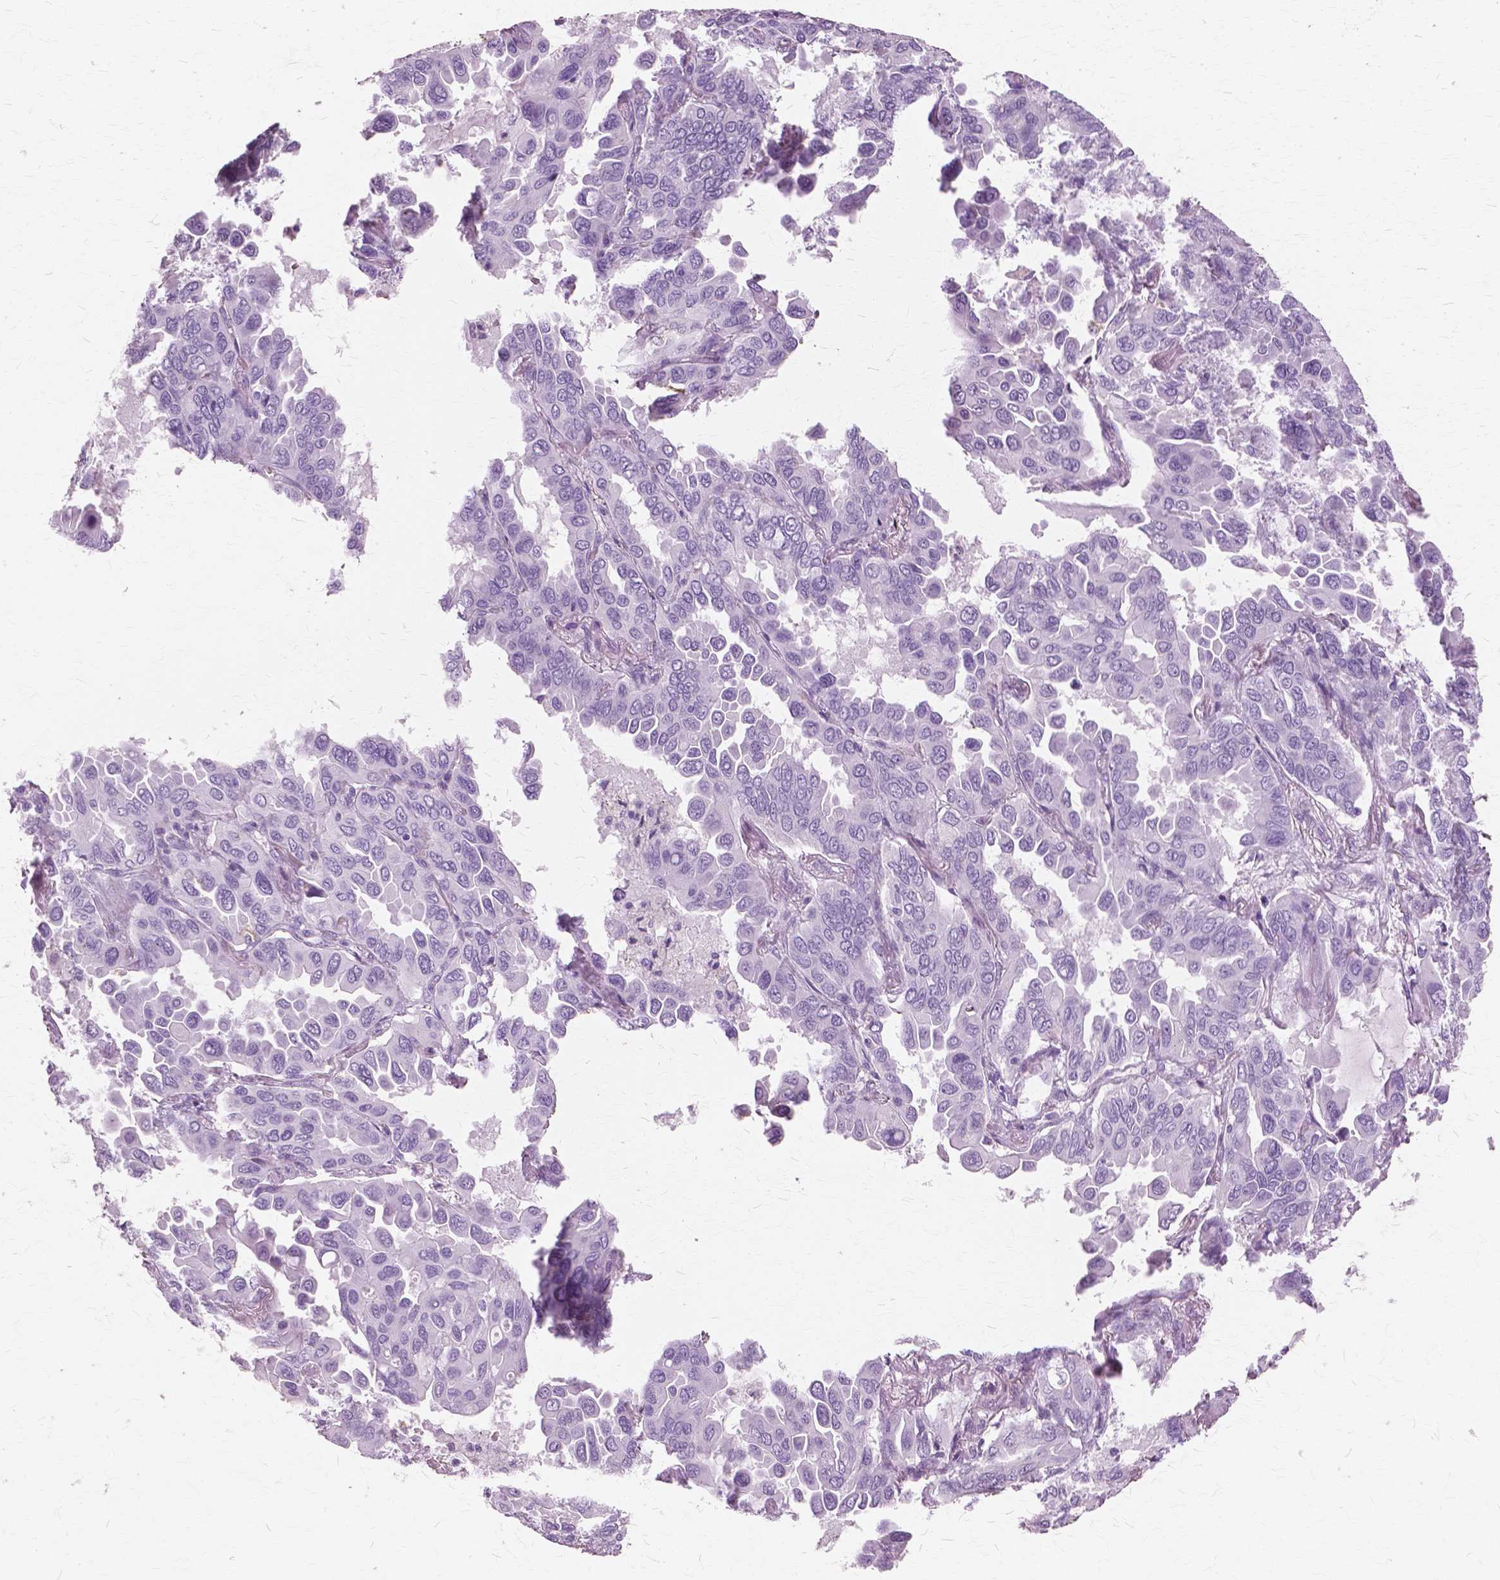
{"staining": {"intensity": "negative", "quantity": "none", "location": "none"}, "tissue": "lung cancer", "cell_type": "Tumor cells", "image_type": "cancer", "snomed": [{"axis": "morphology", "description": "Adenocarcinoma, NOS"}, {"axis": "topography", "description": "Lung"}], "caption": "DAB (3,3'-diaminobenzidine) immunohistochemical staining of human adenocarcinoma (lung) shows no significant staining in tumor cells.", "gene": "SFTPD", "patient": {"sex": "male", "age": 64}}